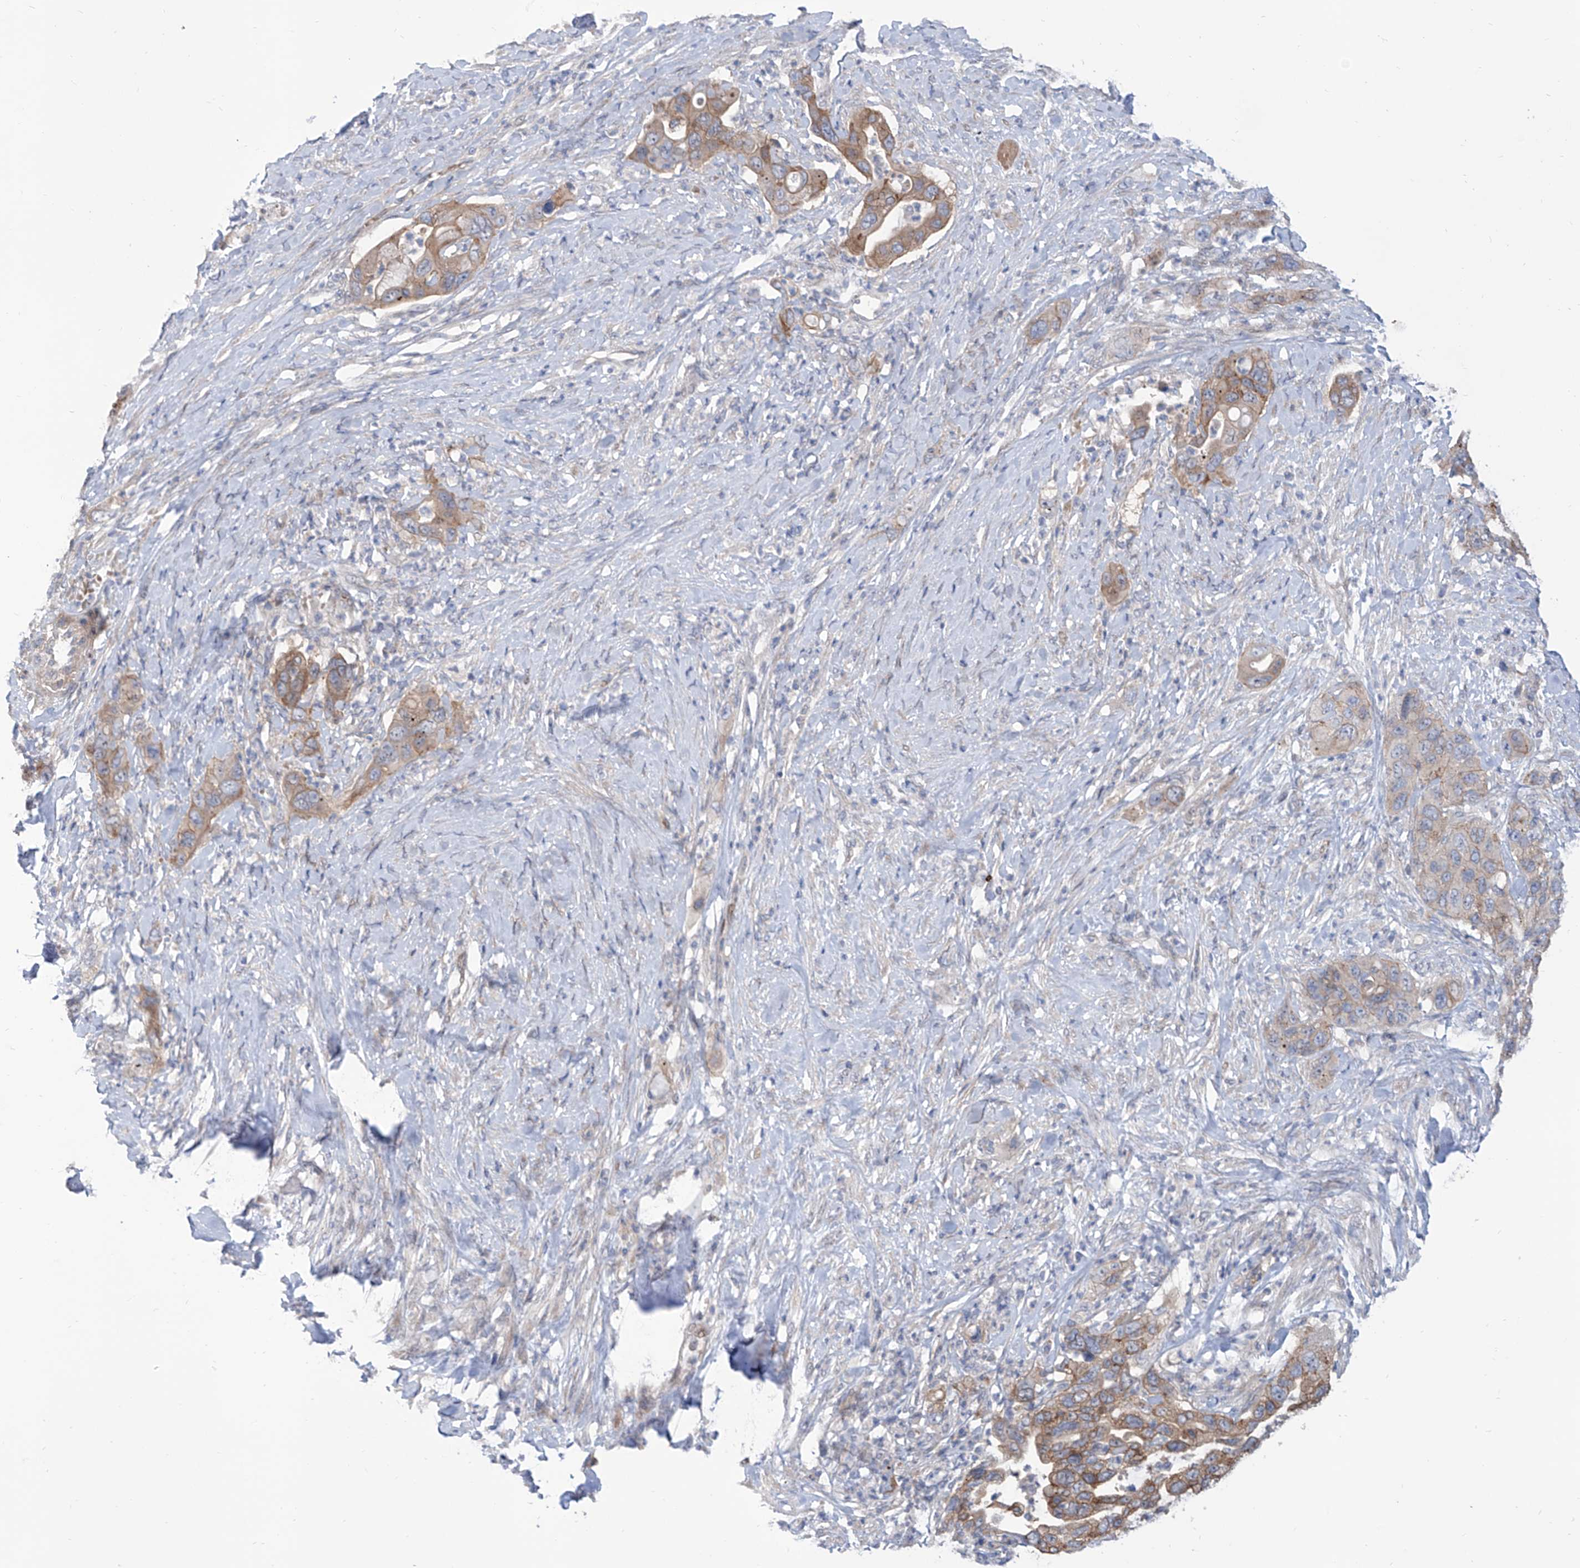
{"staining": {"intensity": "weak", "quantity": ">75%", "location": "cytoplasmic/membranous"}, "tissue": "pancreatic cancer", "cell_type": "Tumor cells", "image_type": "cancer", "snomed": [{"axis": "morphology", "description": "Adenocarcinoma, NOS"}, {"axis": "topography", "description": "Pancreas"}], "caption": "A high-resolution photomicrograph shows immunohistochemistry (IHC) staining of pancreatic cancer, which exhibits weak cytoplasmic/membranous expression in approximately >75% of tumor cells.", "gene": "LRRC1", "patient": {"sex": "female", "age": 71}}